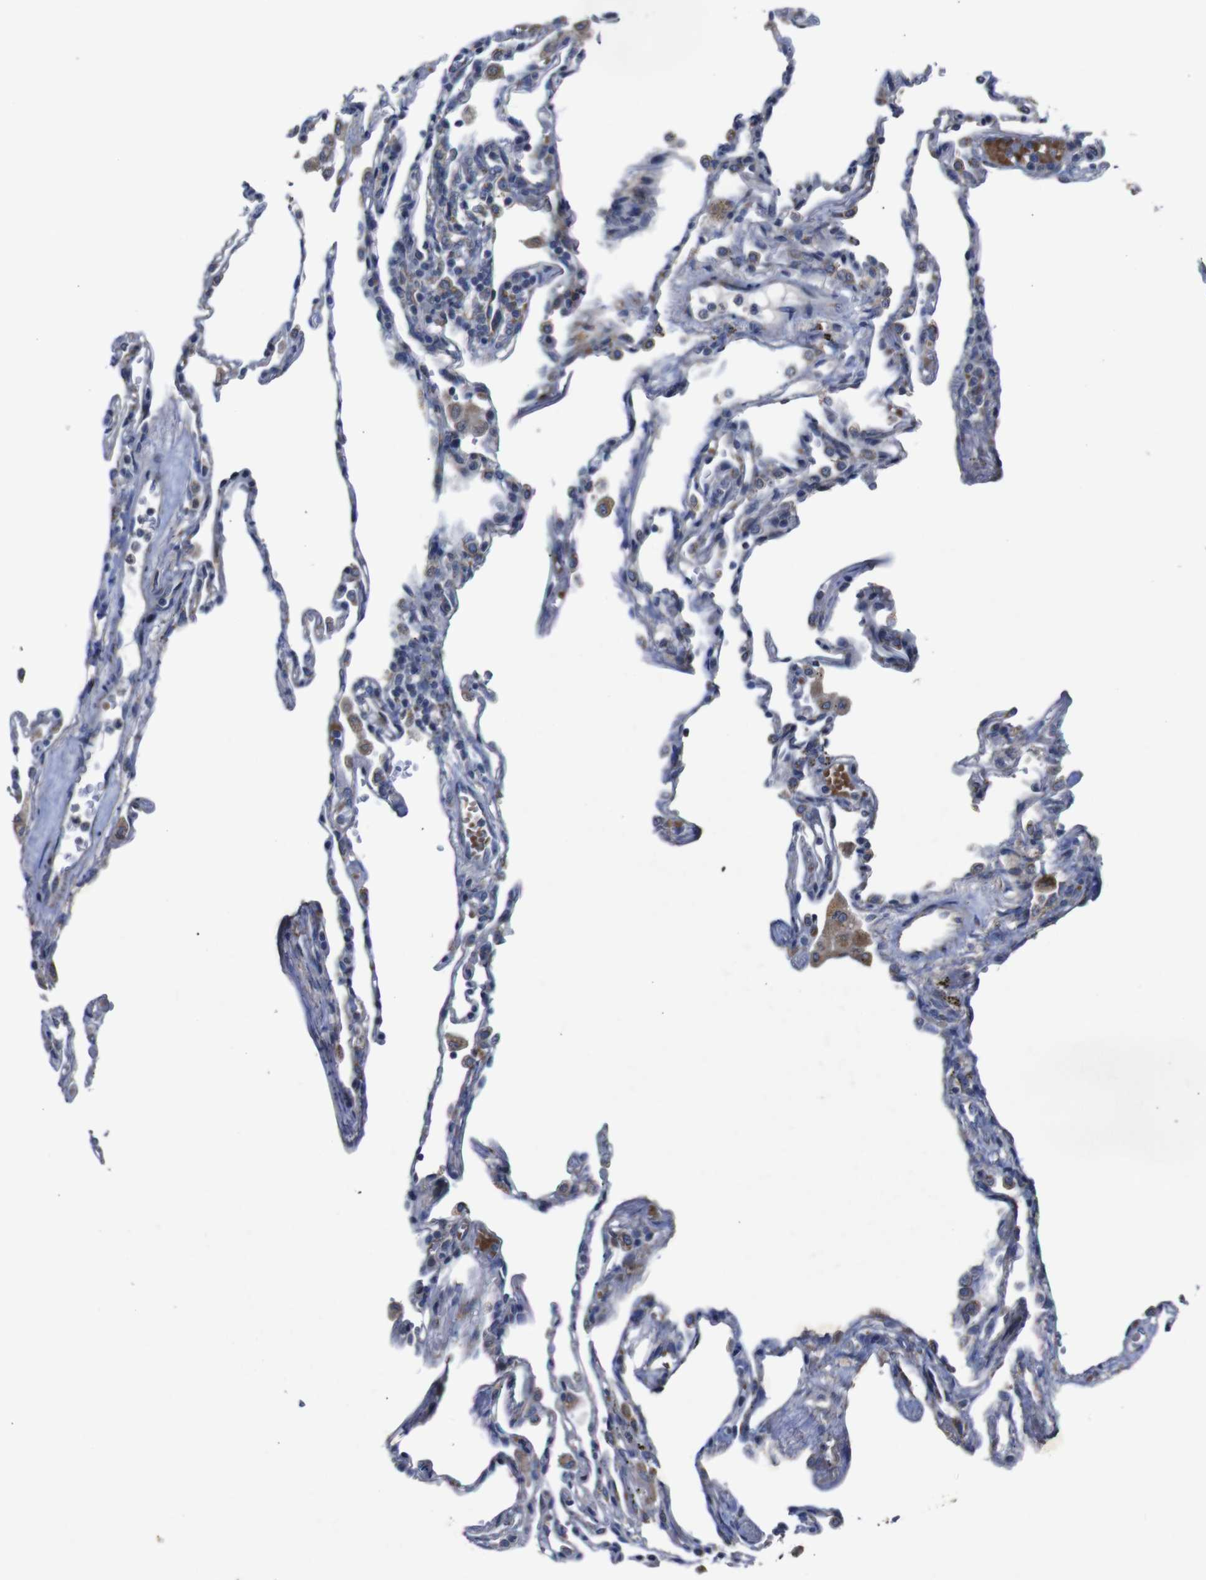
{"staining": {"intensity": "moderate", "quantity": "25%-75%", "location": "cytoplasmic/membranous"}, "tissue": "lung", "cell_type": "Alveolar cells", "image_type": "normal", "snomed": [{"axis": "morphology", "description": "Normal tissue, NOS"}, {"axis": "topography", "description": "Lung"}], "caption": "Alveolar cells reveal moderate cytoplasmic/membranous positivity in about 25%-75% of cells in unremarkable lung.", "gene": "CHST10", "patient": {"sex": "male", "age": 59}}